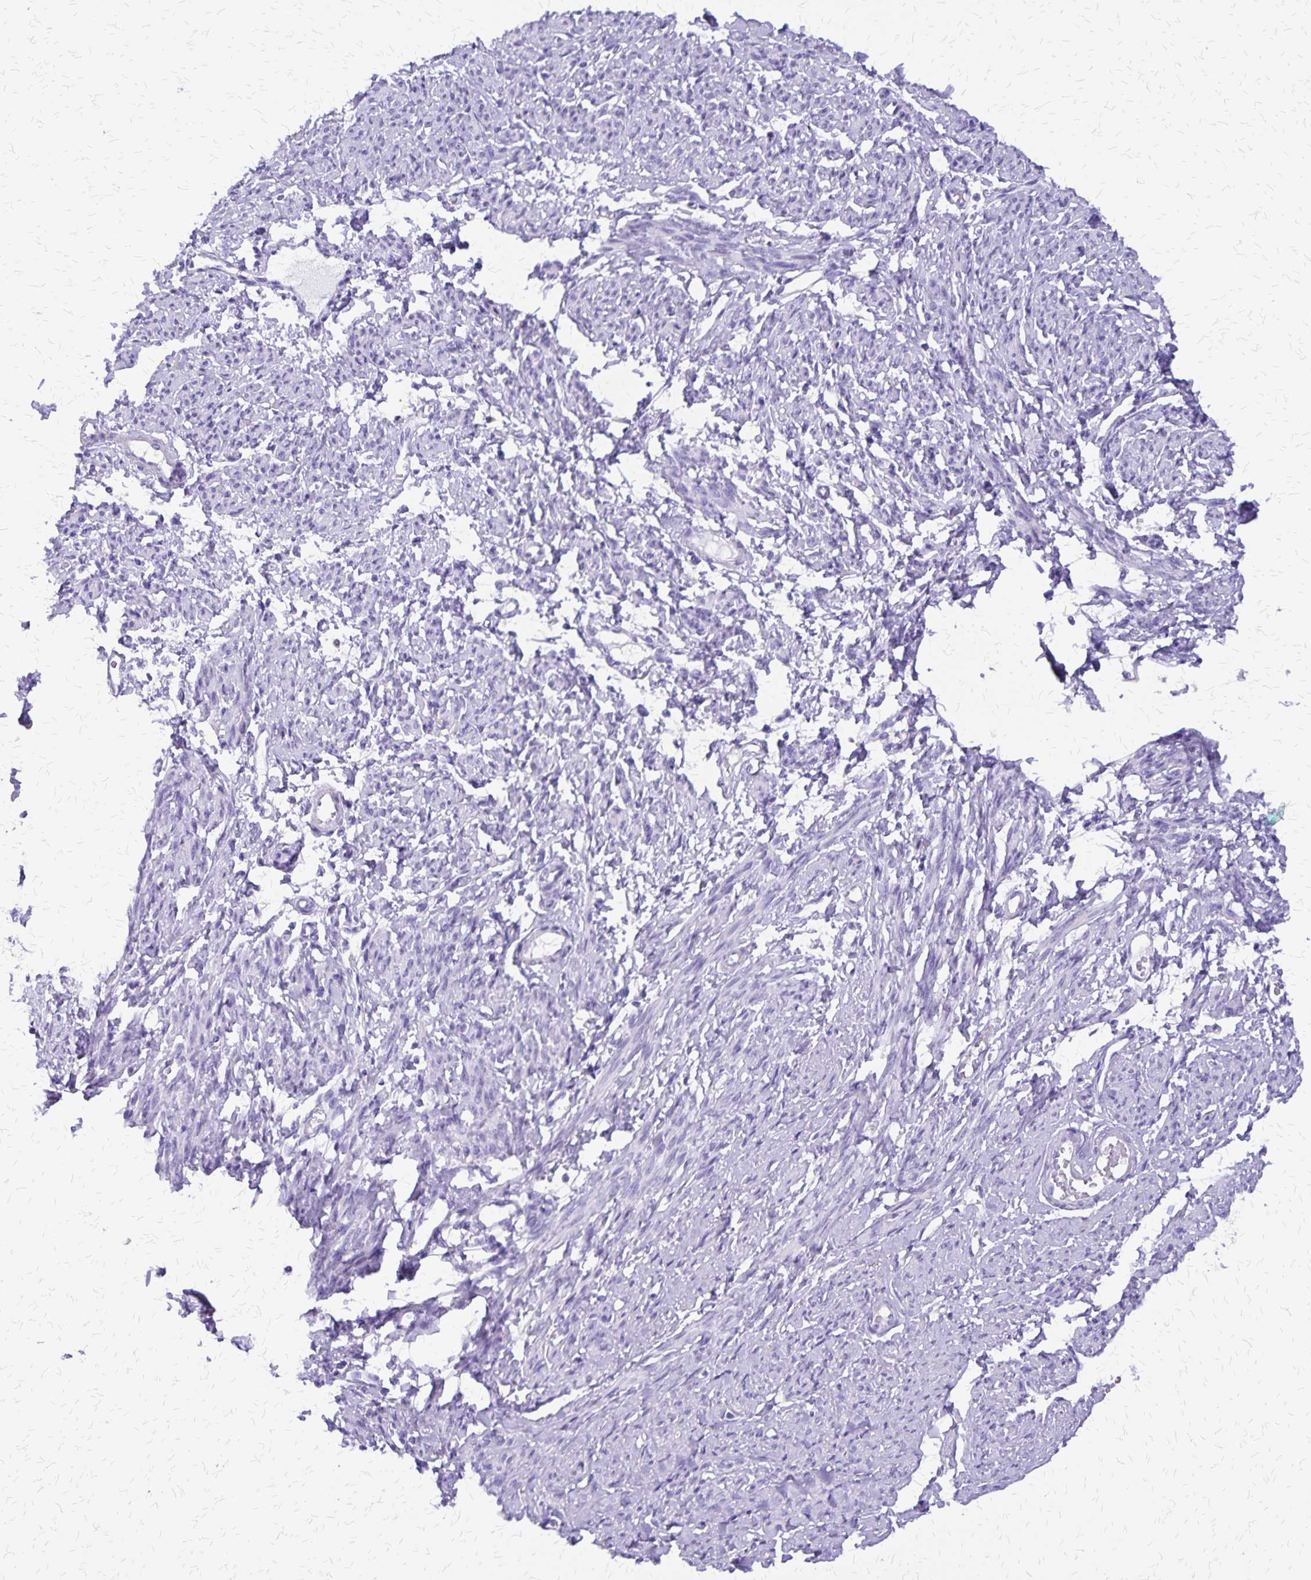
{"staining": {"intensity": "negative", "quantity": "none", "location": "none"}, "tissue": "smooth muscle", "cell_type": "Smooth muscle cells", "image_type": "normal", "snomed": [{"axis": "morphology", "description": "Normal tissue, NOS"}, {"axis": "topography", "description": "Smooth muscle"}], "caption": "IHC of normal smooth muscle displays no expression in smooth muscle cells. (DAB IHC with hematoxylin counter stain).", "gene": "SLC13A2", "patient": {"sex": "female", "age": 65}}